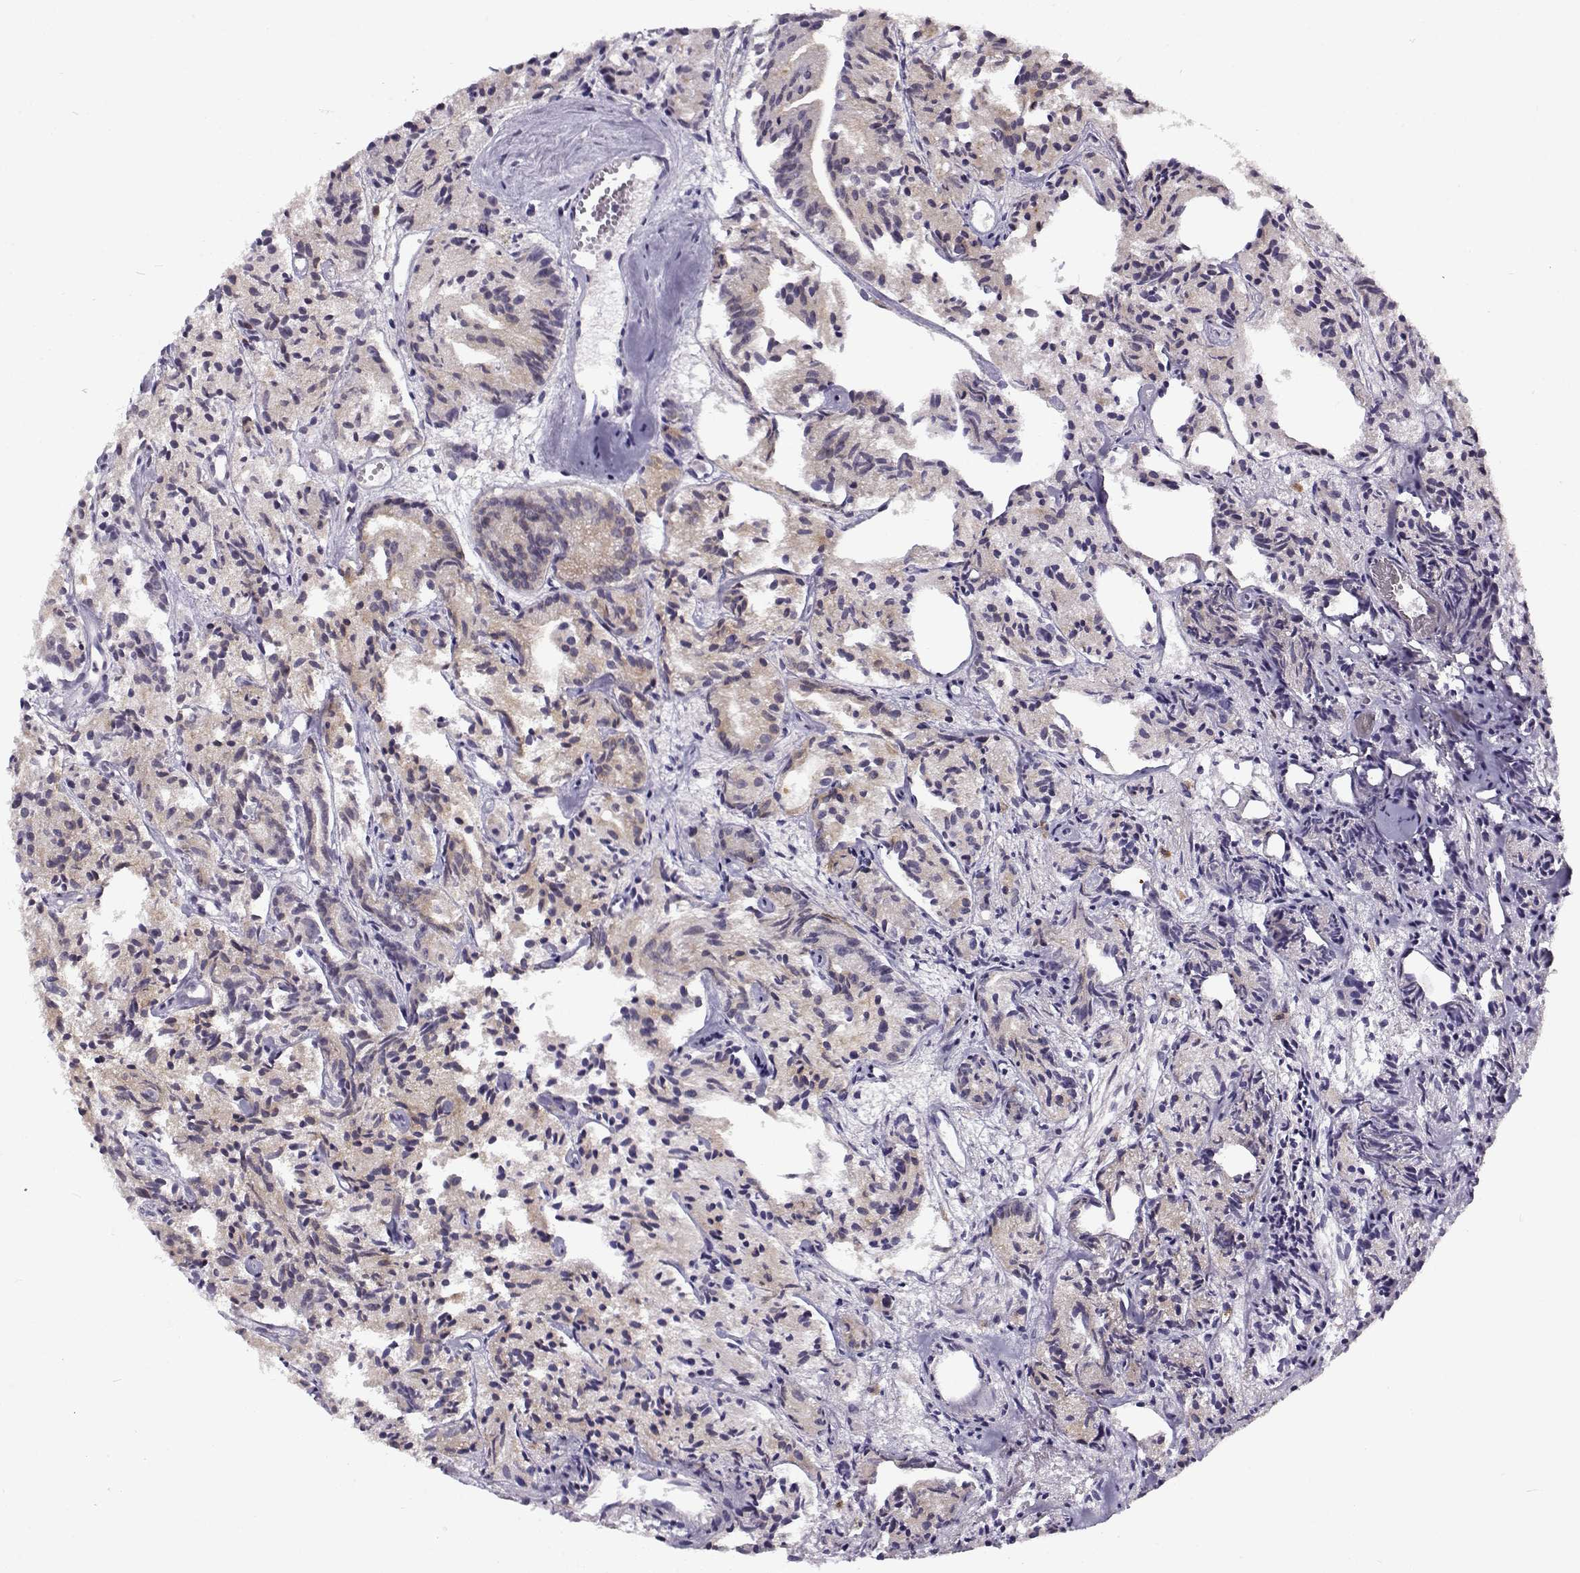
{"staining": {"intensity": "weak", "quantity": "25%-75%", "location": "cytoplasmic/membranous"}, "tissue": "prostate cancer", "cell_type": "Tumor cells", "image_type": "cancer", "snomed": [{"axis": "morphology", "description": "Adenocarcinoma, Medium grade"}, {"axis": "topography", "description": "Prostate"}], "caption": "Brown immunohistochemical staining in human prostate cancer (medium-grade adenocarcinoma) shows weak cytoplasmic/membranous staining in about 25%-75% of tumor cells.", "gene": "BACH1", "patient": {"sex": "male", "age": 74}}